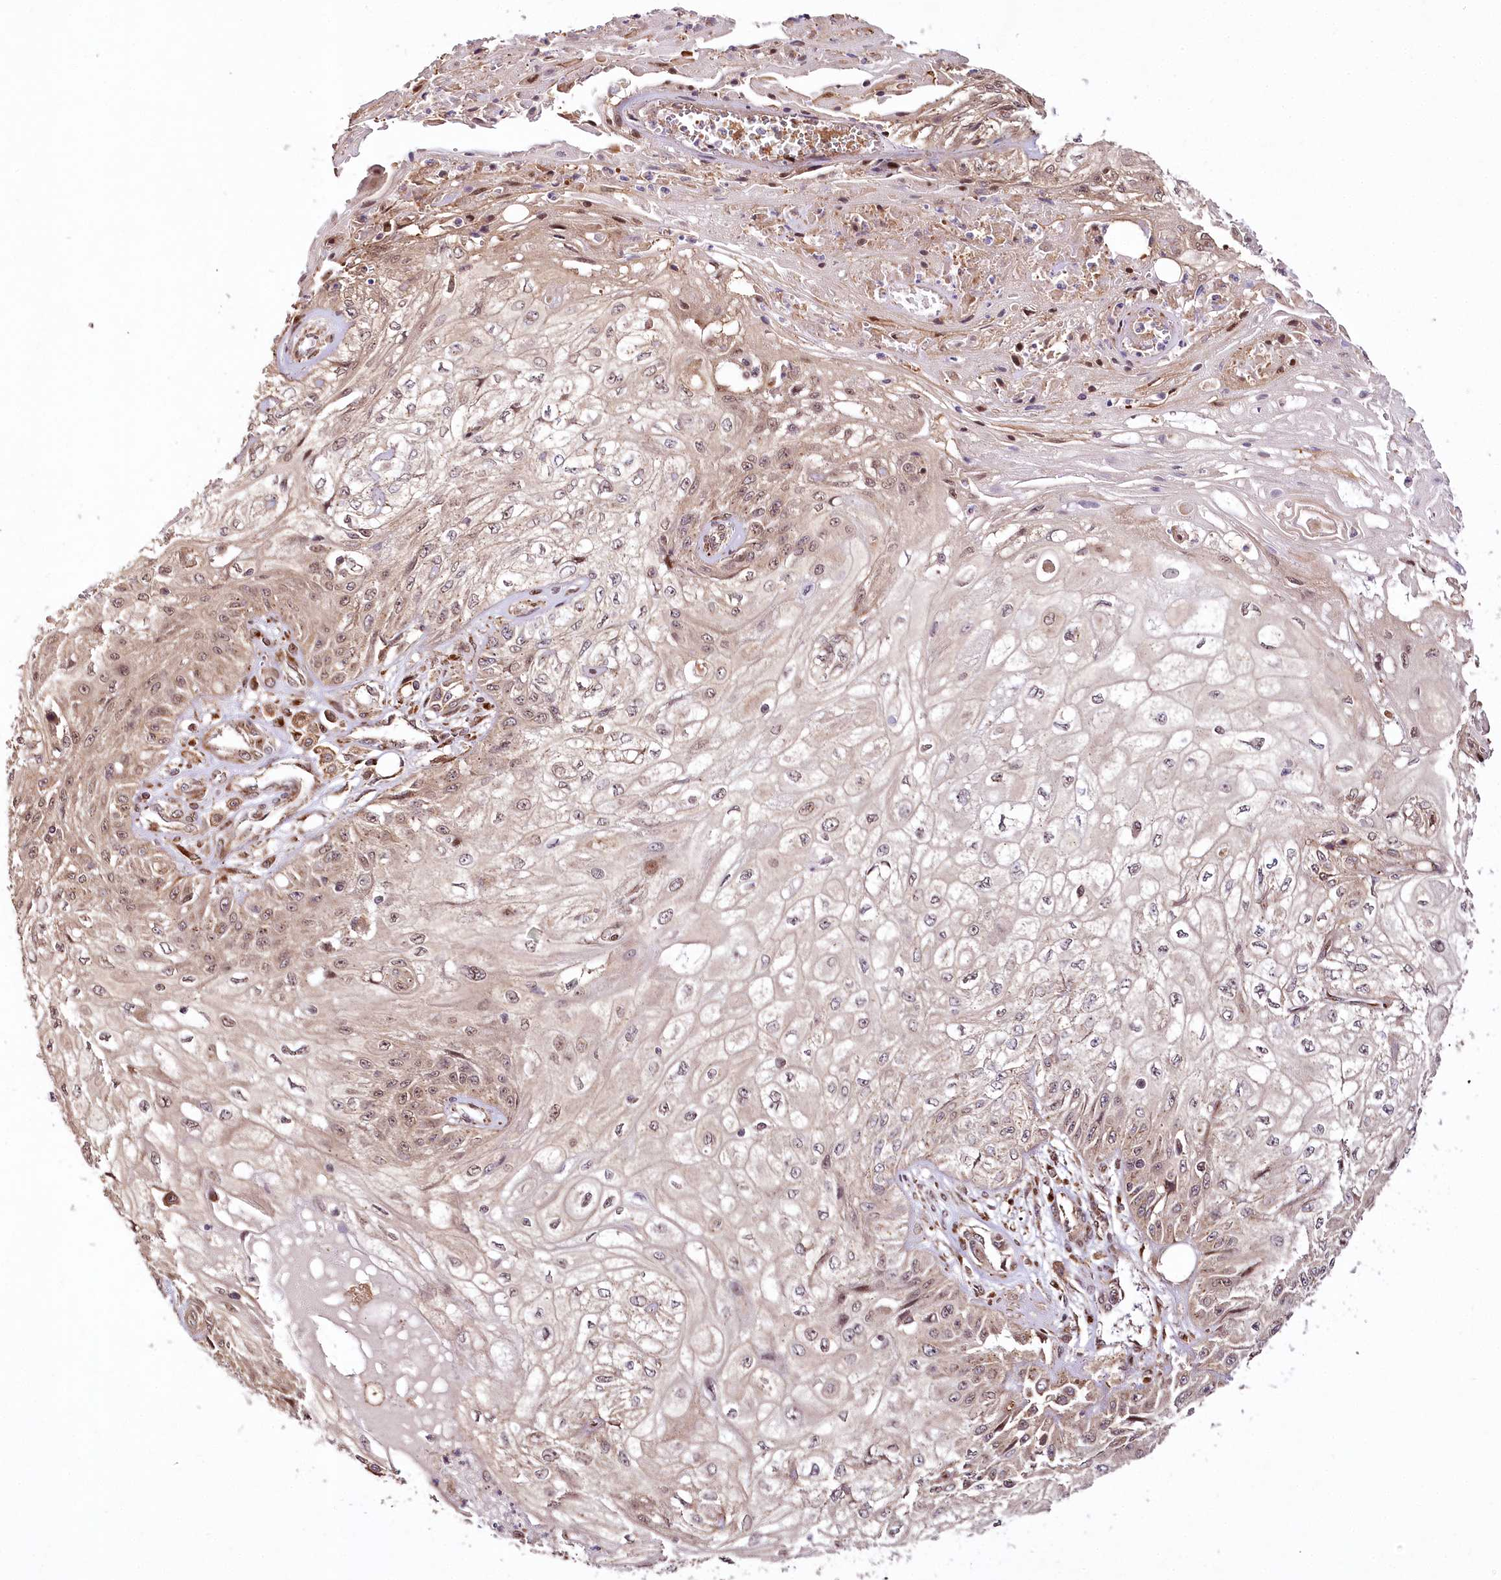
{"staining": {"intensity": "weak", "quantity": ">75%", "location": "cytoplasmic/membranous,nuclear"}, "tissue": "skin cancer", "cell_type": "Tumor cells", "image_type": "cancer", "snomed": [{"axis": "morphology", "description": "Squamous cell carcinoma, NOS"}, {"axis": "morphology", "description": "Squamous cell carcinoma, metastatic, NOS"}, {"axis": "topography", "description": "Skin"}, {"axis": "topography", "description": "Lymph node"}], "caption": "Tumor cells reveal weak cytoplasmic/membranous and nuclear expression in approximately >75% of cells in metastatic squamous cell carcinoma (skin).", "gene": "COPG1", "patient": {"sex": "male", "age": 75}}